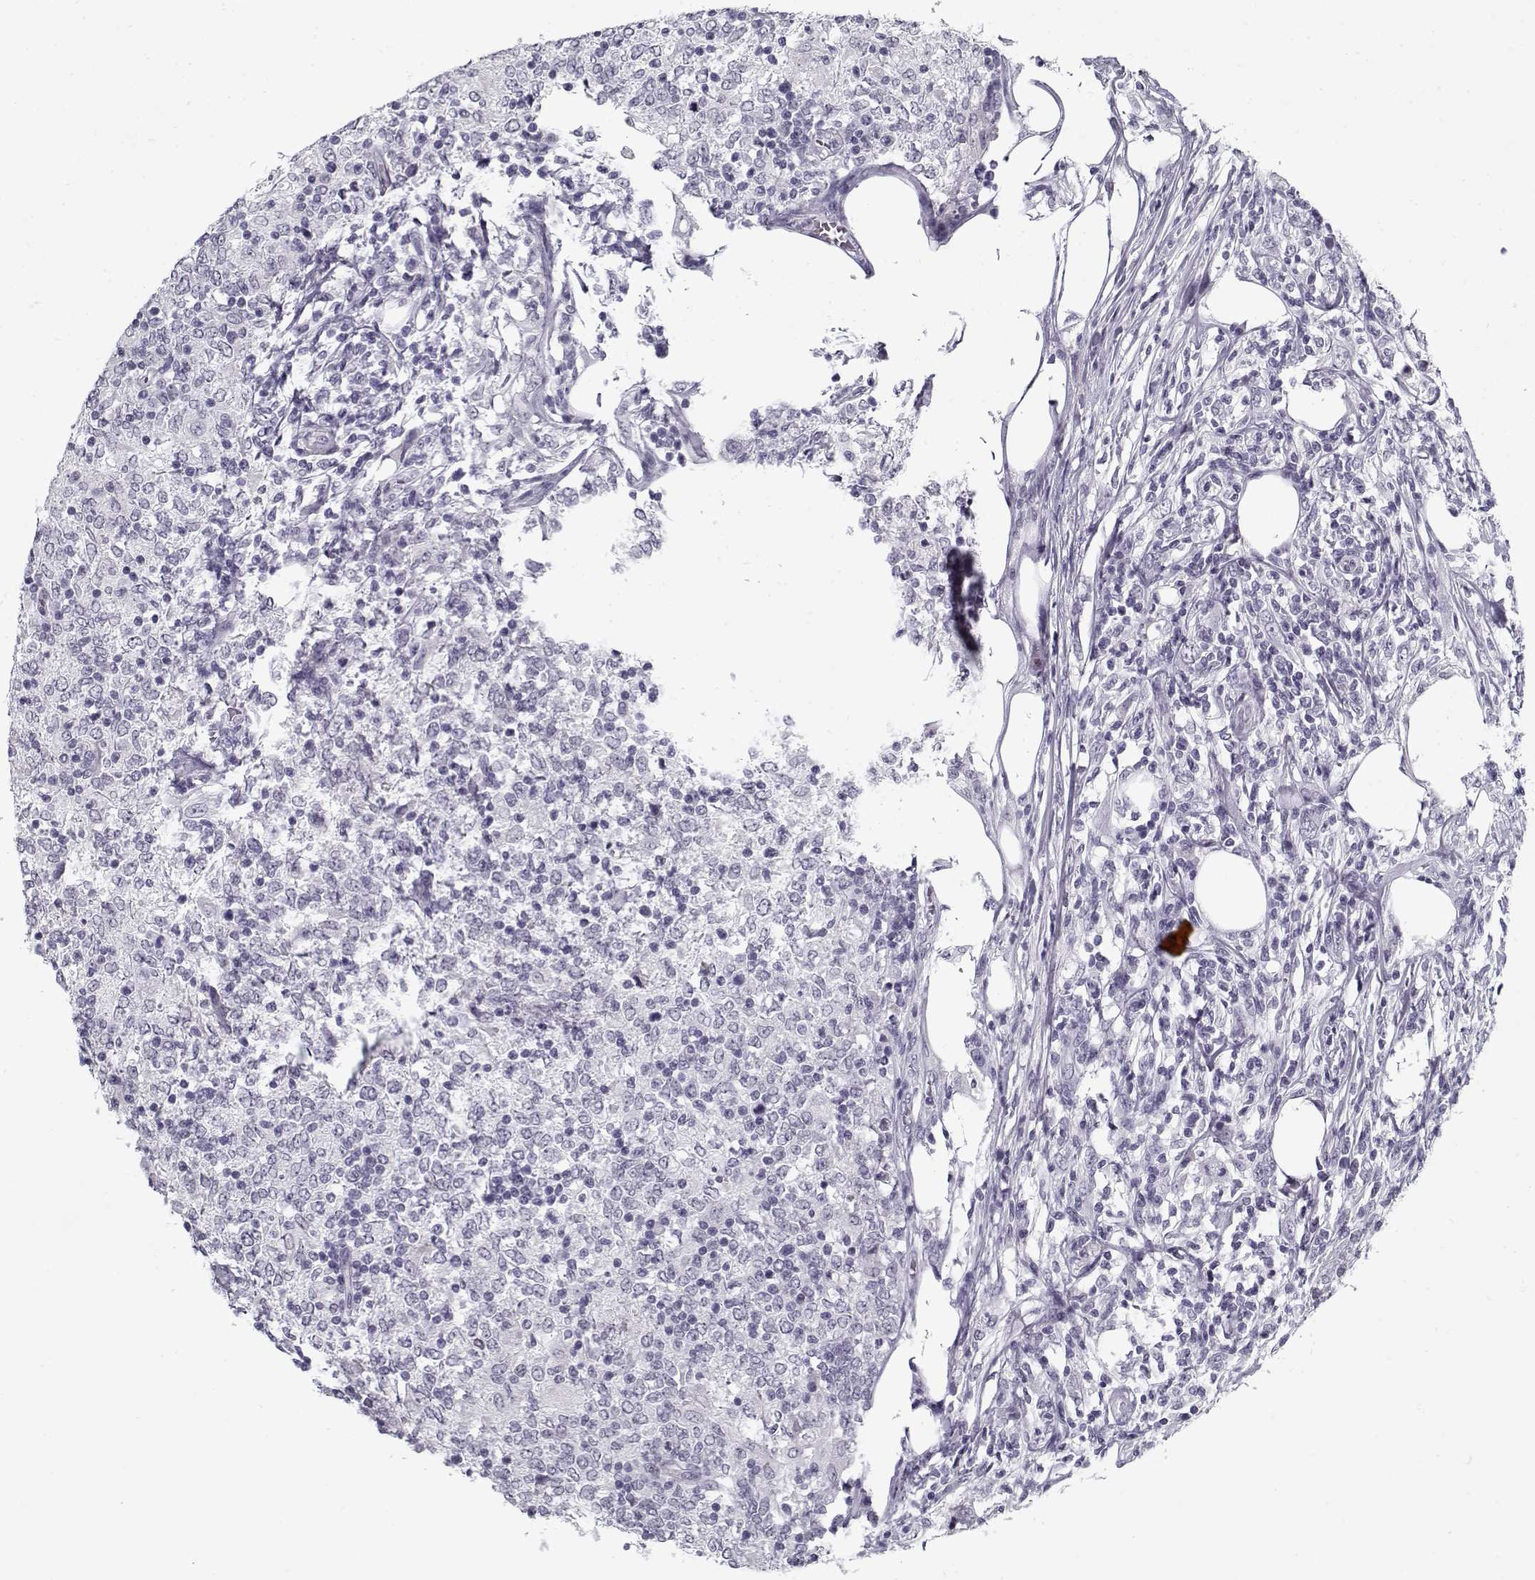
{"staining": {"intensity": "negative", "quantity": "none", "location": "none"}, "tissue": "lymphoma", "cell_type": "Tumor cells", "image_type": "cancer", "snomed": [{"axis": "morphology", "description": "Malignant lymphoma, non-Hodgkin's type, High grade"}, {"axis": "topography", "description": "Lymph node"}], "caption": "An immunohistochemistry (IHC) micrograph of malignant lymphoma, non-Hodgkin's type (high-grade) is shown. There is no staining in tumor cells of malignant lymphoma, non-Hodgkin's type (high-grade). The staining was performed using DAB to visualize the protein expression in brown, while the nuclei were stained in blue with hematoxylin (Magnification: 20x).", "gene": "SPACA9", "patient": {"sex": "female", "age": 84}}